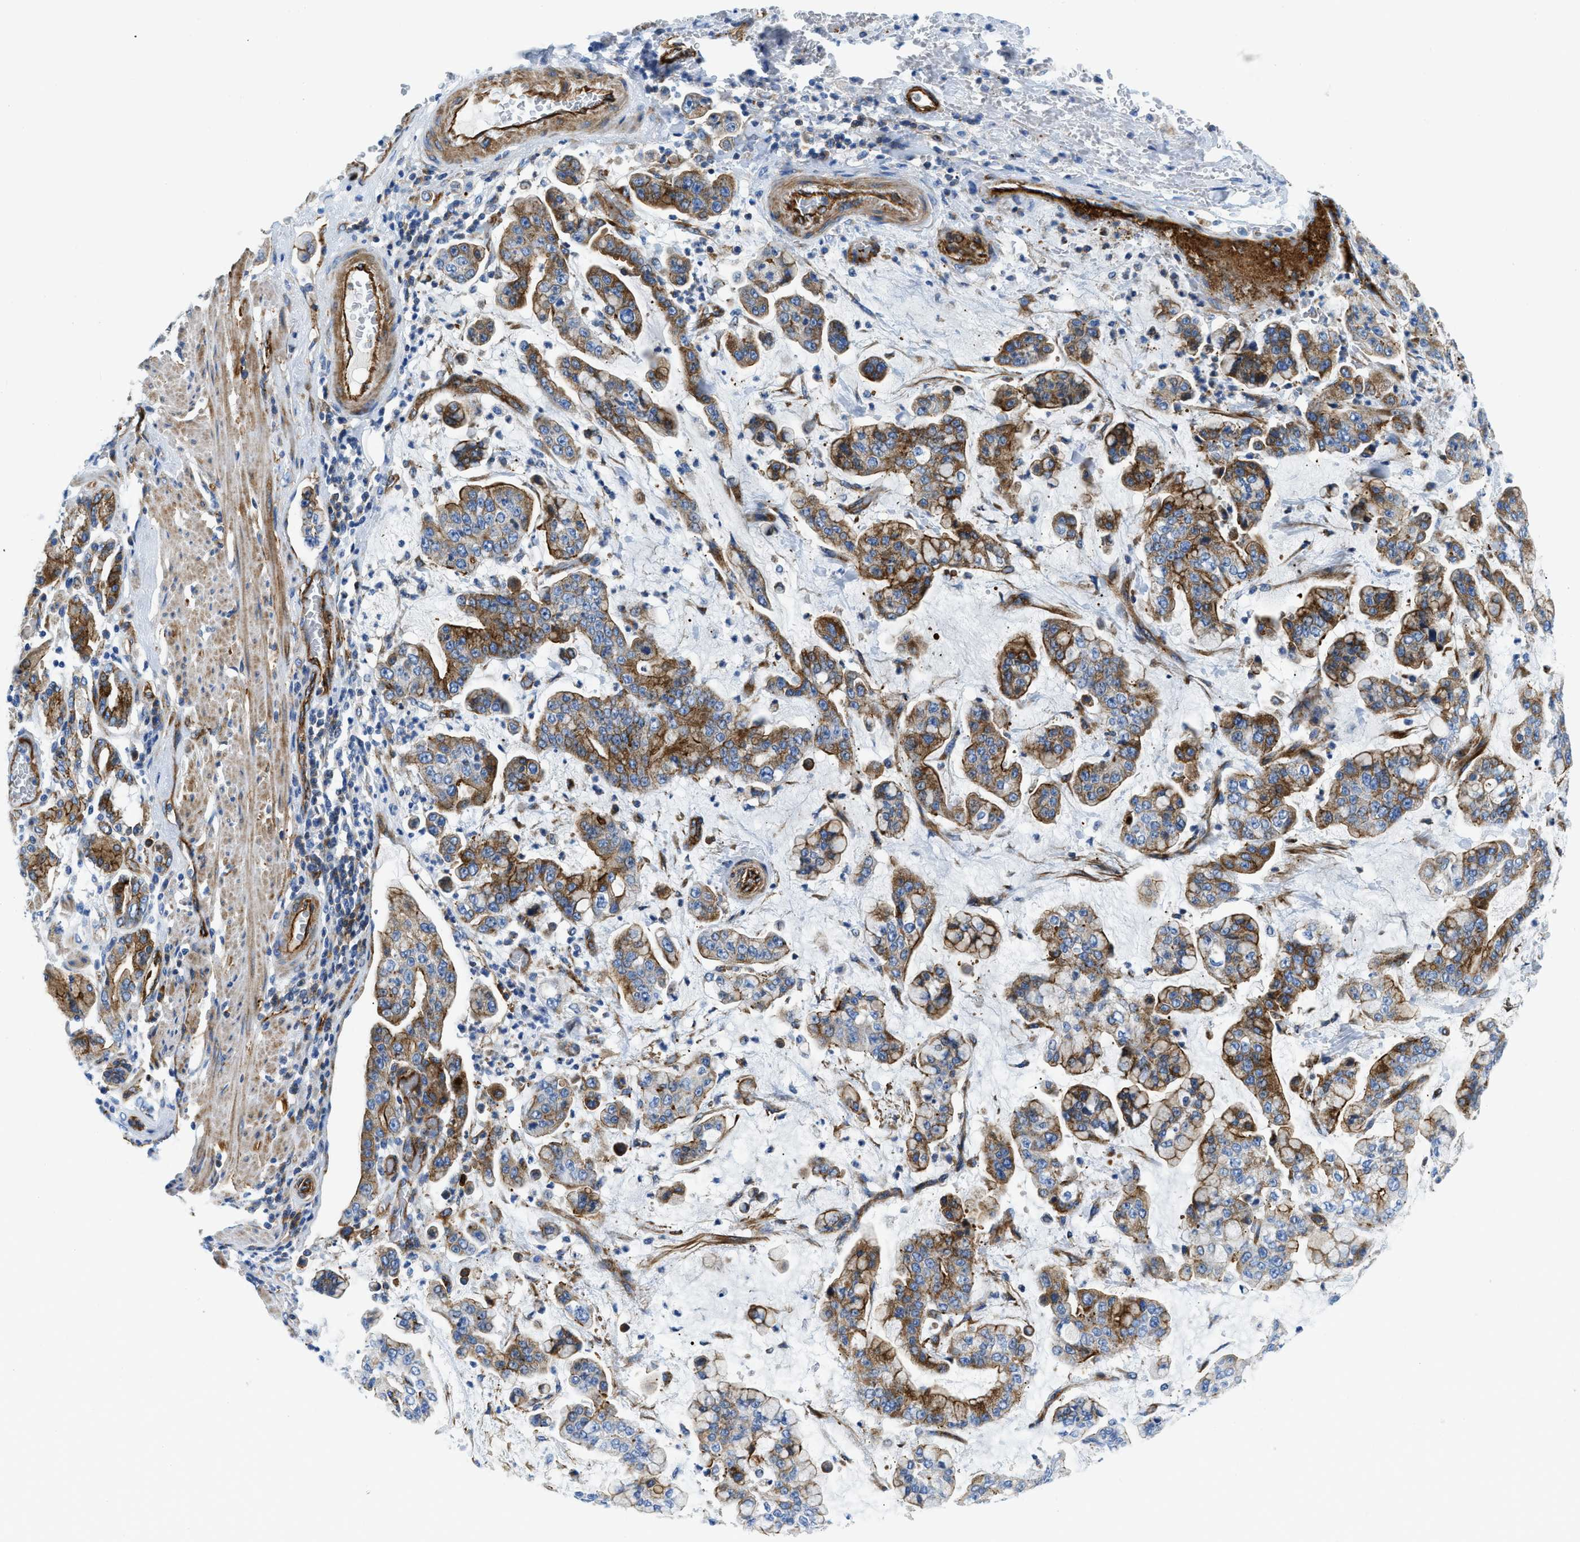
{"staining": {"intensity": "moderate", "quantity": ">75%", "location": "cytoplasmic/membranous"}, "tissue": "stomach cancer", "cell_type": "Tumor cells", "image_type": "cancer", "snomed": [{"axis": "morphology", "description": "Normal tissue, NOS"}, {"axis": "morphology", "description": "Adenocarcinoma, NOS"}, {"axis": "topography", "description": "Stomach, upper"}, {"axis": "topography", "description": "Stomach"}], "caption": "Immunohistochemistry (IHC) image of neoplastic tissue: human adenocarcinoma (stomach) stained using immunohistochemistry (IHC) shows medium levels of moderate protein expression localized specifically in the cytoplasmic/membranous of tumor cells, appearing as a cytoplasmic/membranous brown color.", "gene": "CUTA", "patient": {"sex": "male", "age": 76}}